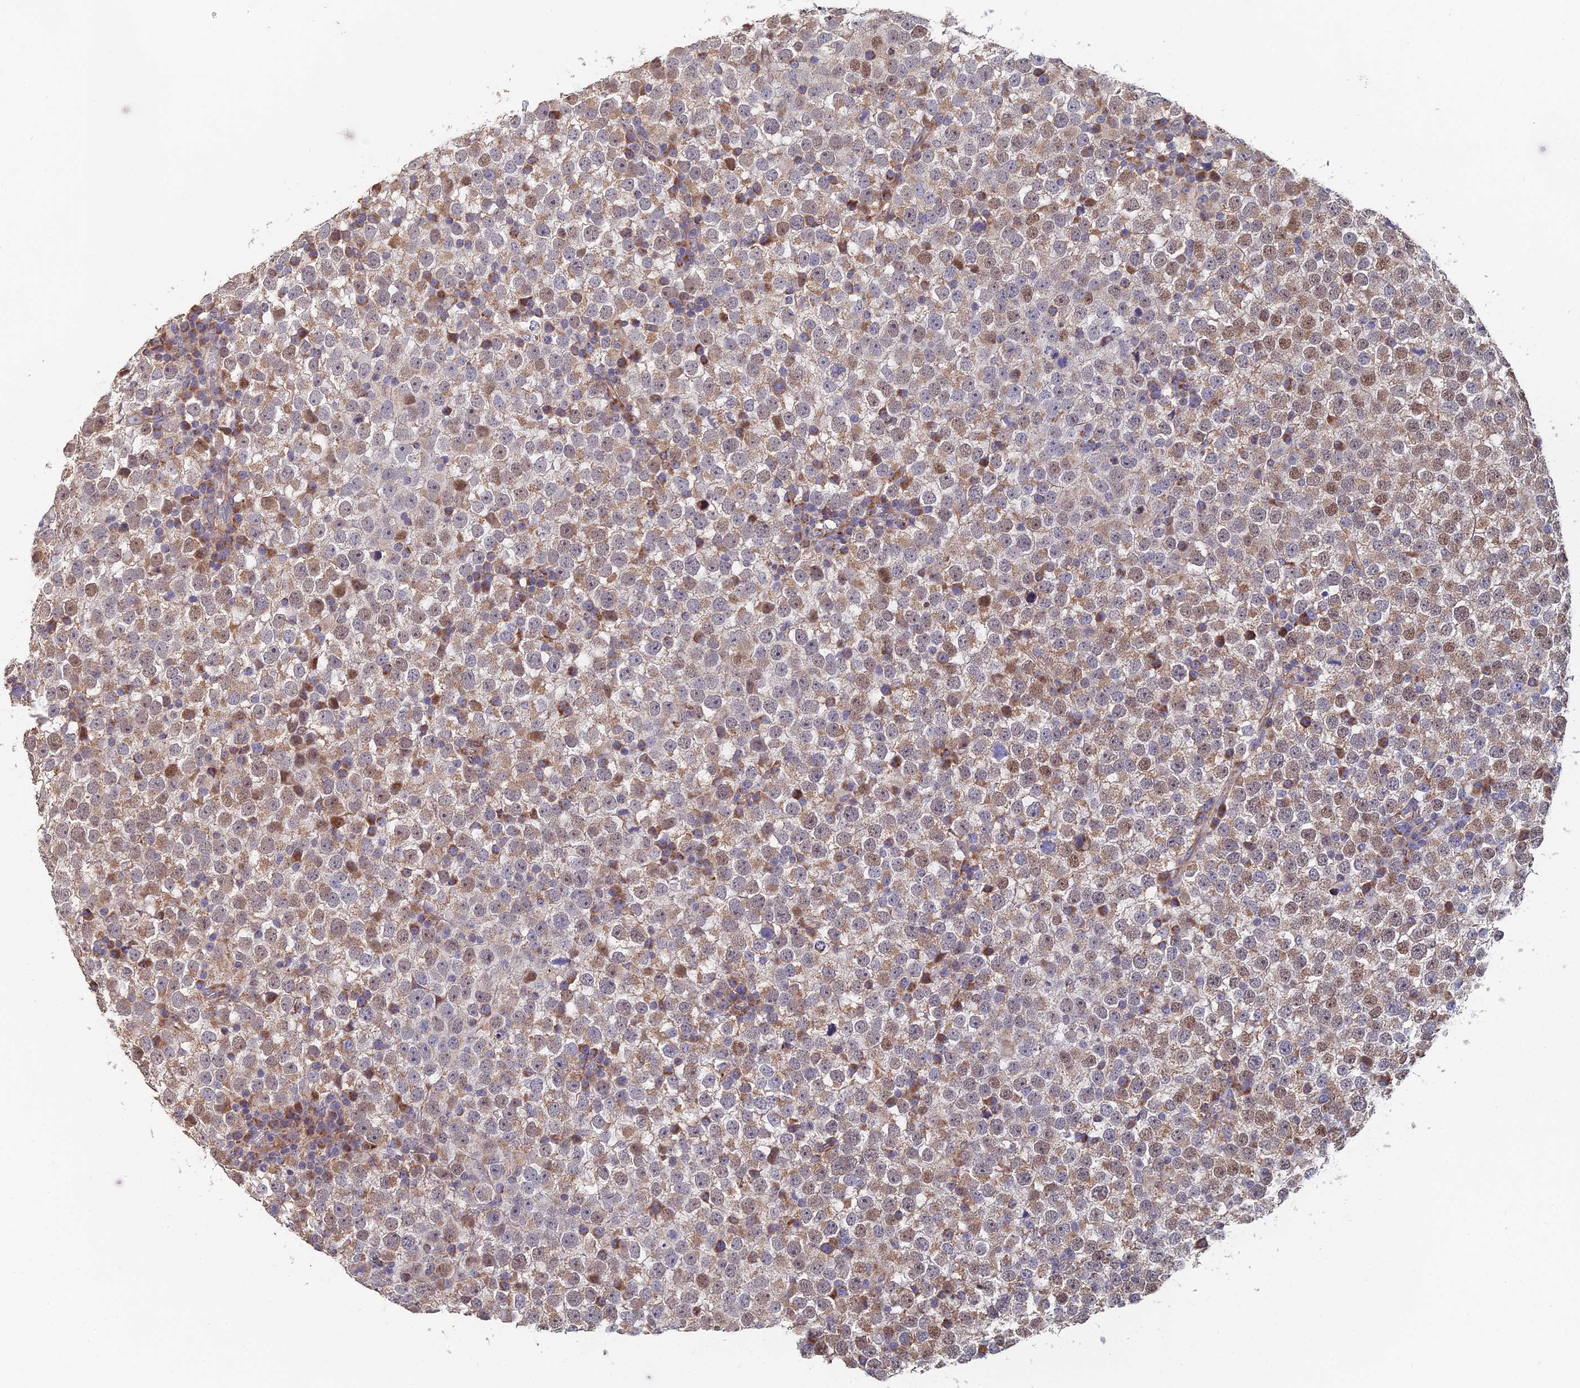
{"staining": {"intensity": "moderate", "quantity": "25%-75%", "location": "cytoplasmic/membranous,nuclear"}, "tissue": "testis cancer", "cell_type": "Tumor cells", "image_type": "cancer", "snomed": [{"axis": "morphology", "description": "Seminoma, NOS"}, {"axis": "topography", "description": "Testis"}], "caption": "Testis cancer (seminoma) was stained to show a protein in brown. There is medium levels of moderate cytoplasmic/membranous and nuclear positivity in approximately 25%-75% of tumor cells. The staining is performed using DAB brown chromogen to label protein expression. The nuclei are counter-stained blue using hematoxylin.", "gene": "ECSIT", "patient": {"sex": "male", "age": 65}}